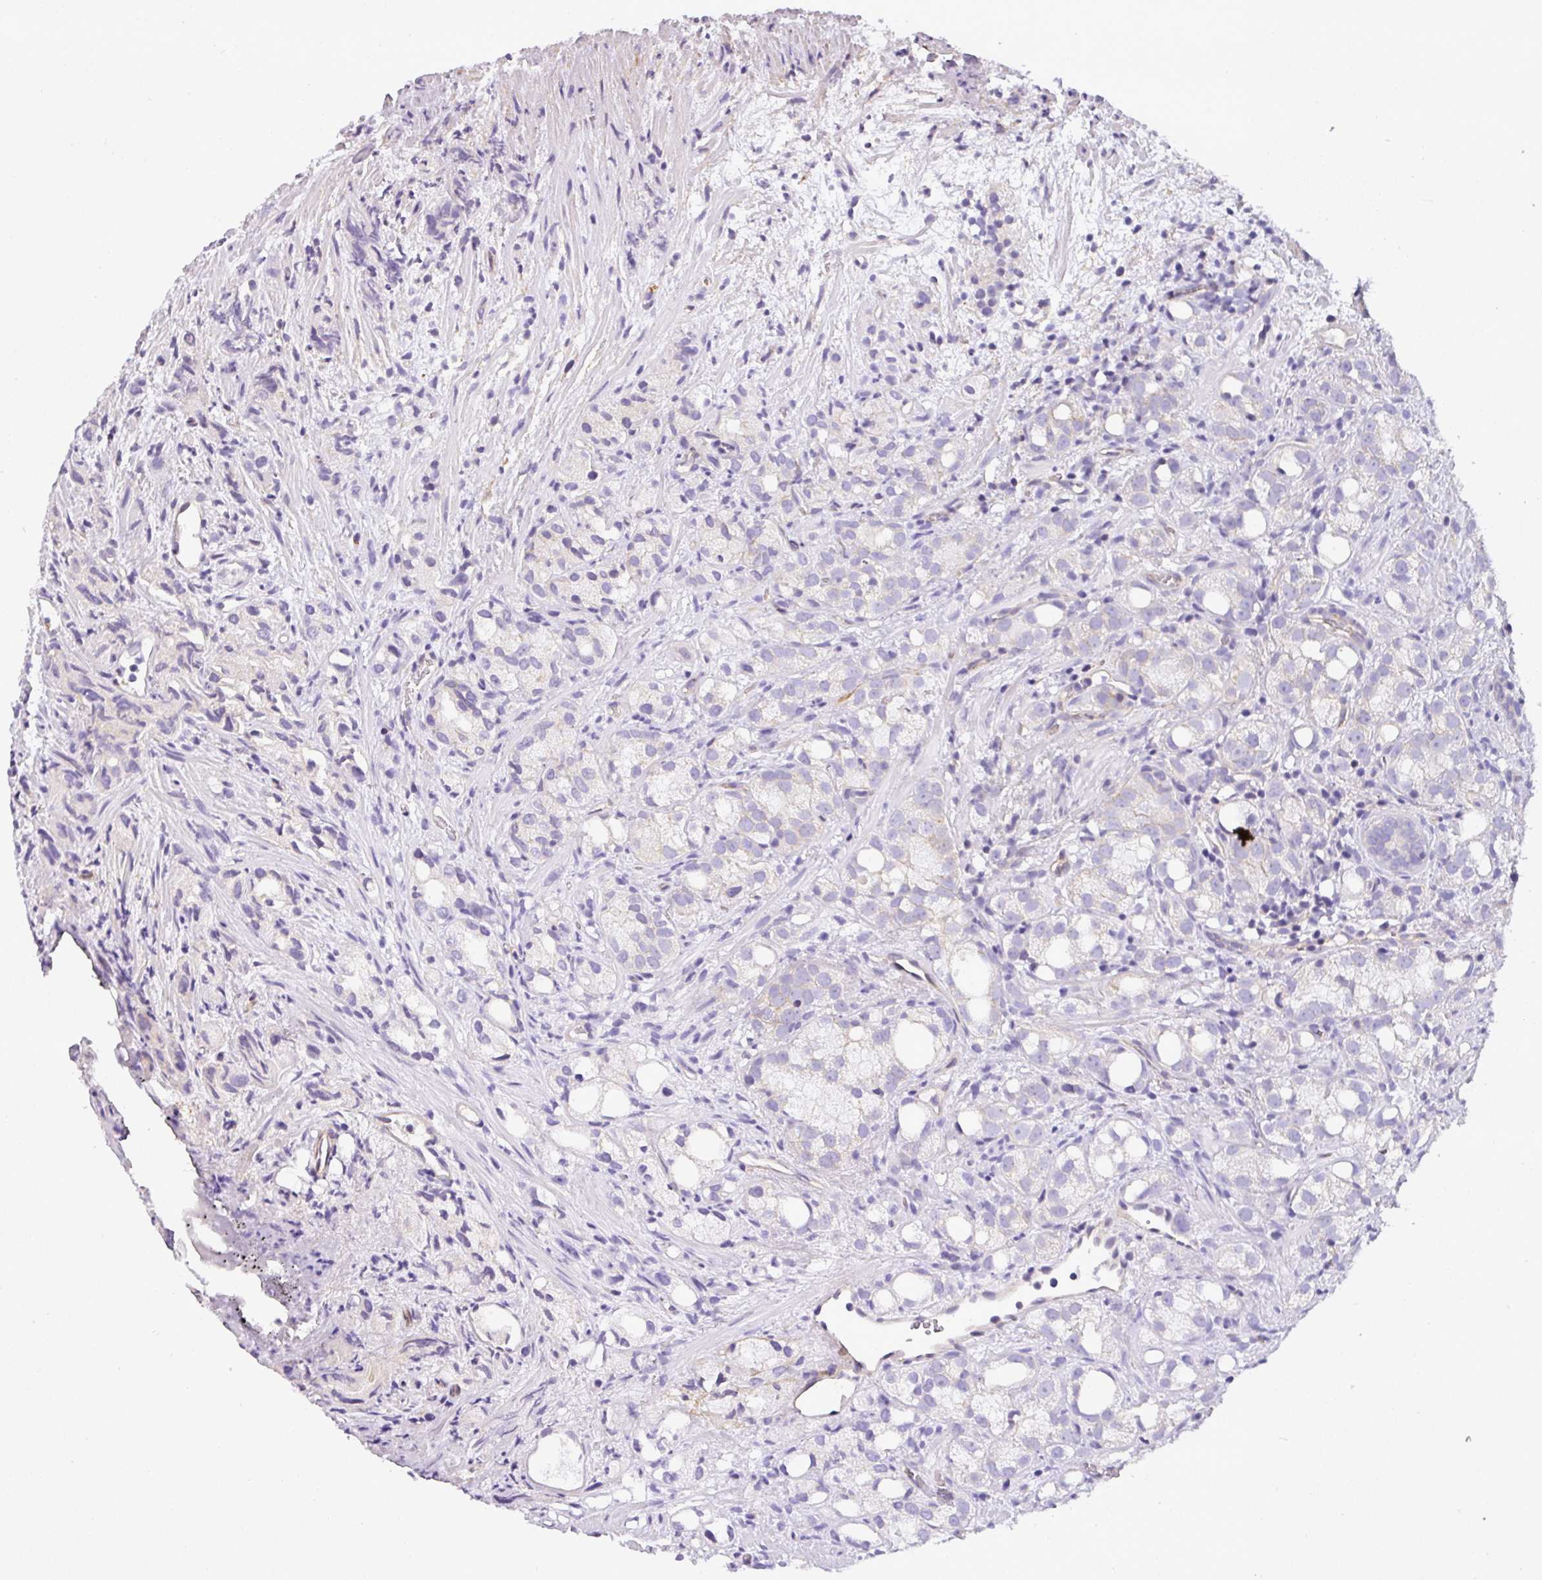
{"staining": {"intensity": "negative", "quantity": "none", "location": "none"}, "tissue": "prostate cancer", "cell_type": "Tumor cells", "image_type": "cancer", "snomed": [{"axis": "morphology", "description": "Adenocarcinoma, High grade"}, {"axis": "topography", "description": "Prostate"}], "caption": "Immunohistochemical staining of human prostate cancer demonstrates no significant staining in tumor cells.", "gene": "OR11H4", "patient": {"sex": "male", "age": 82}}